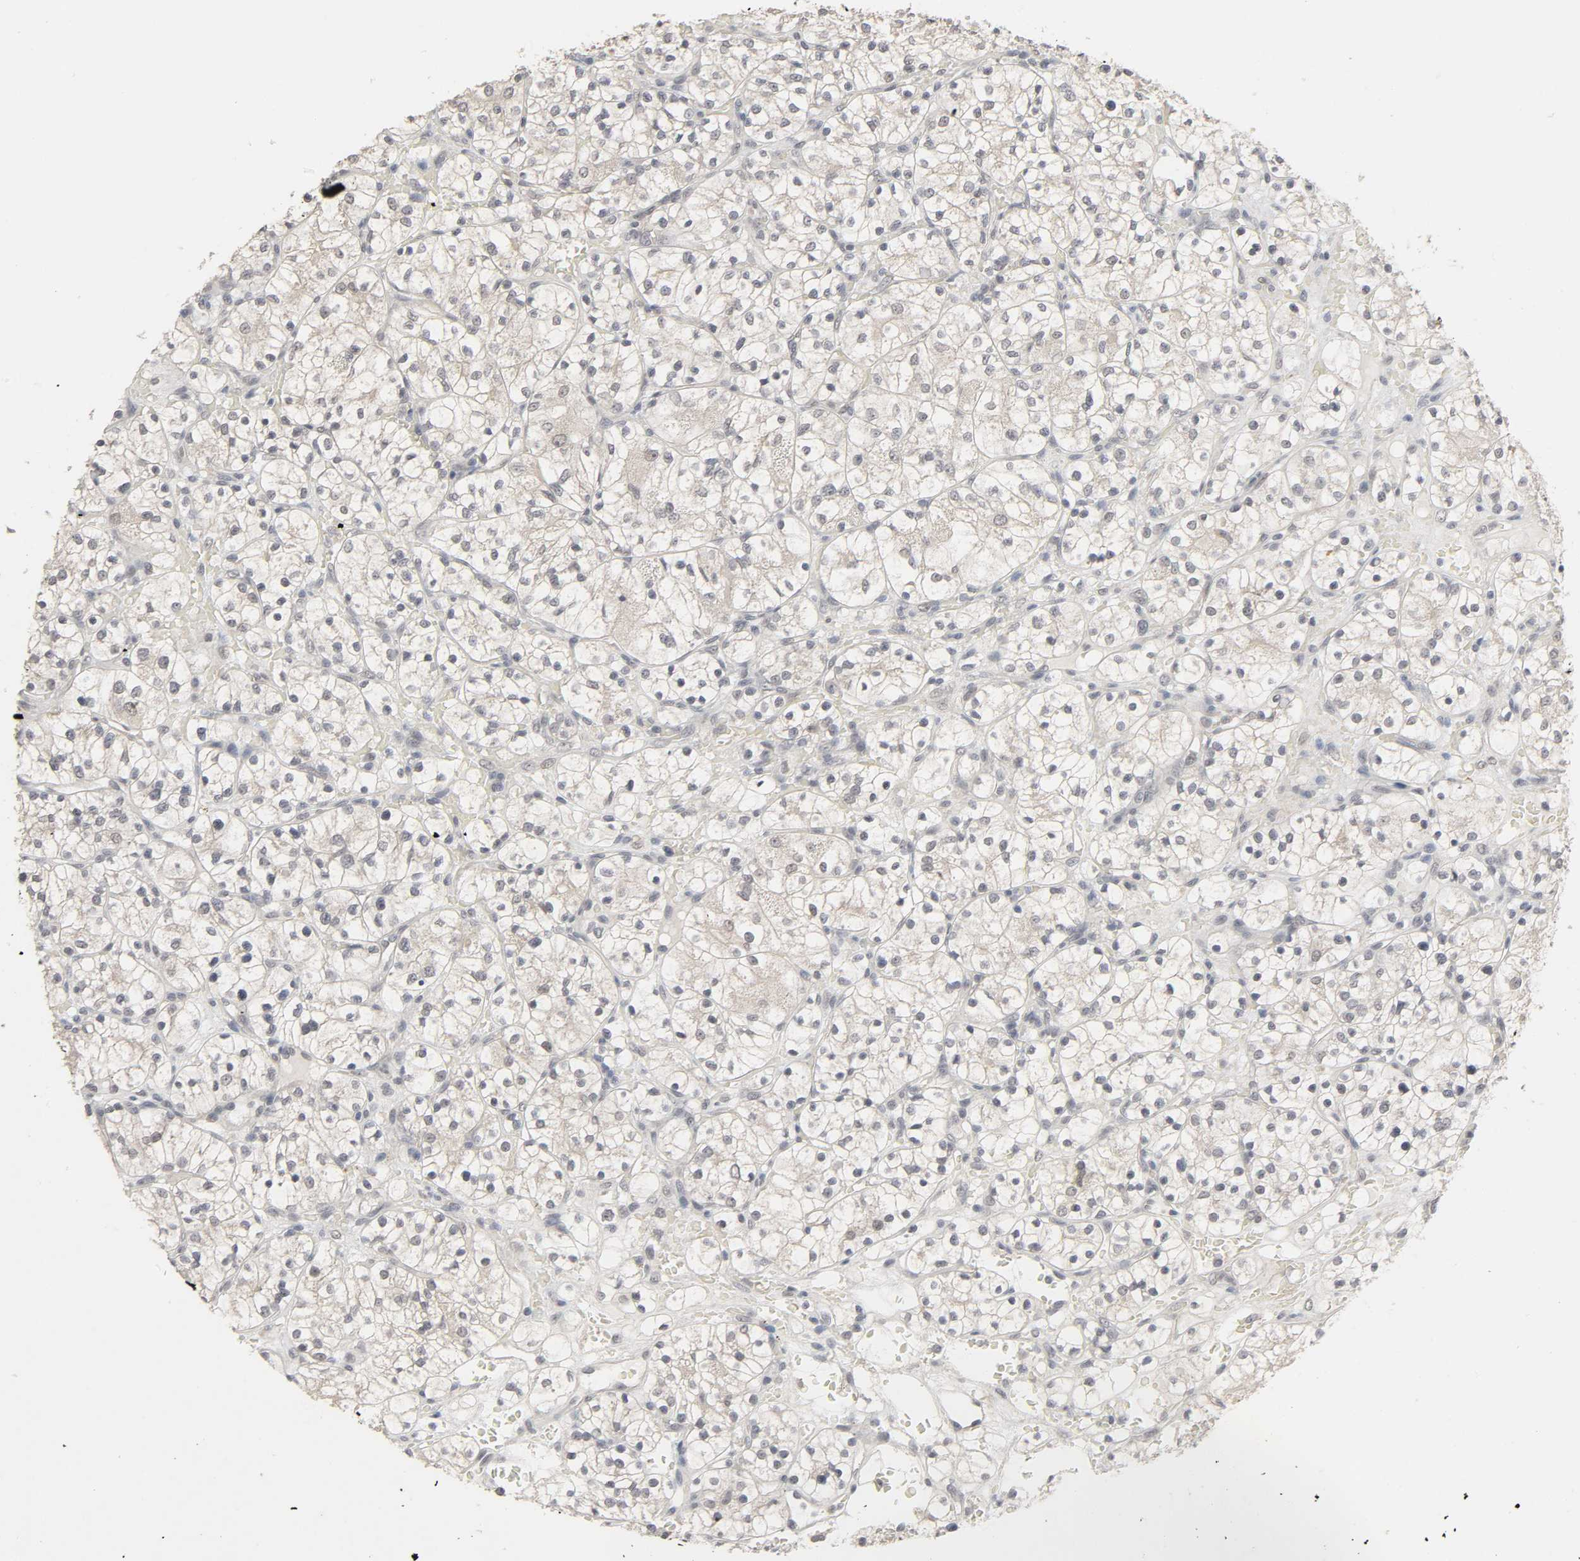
{"staining": {"intensity": "negative", "quantity": "none", "location": "none"}, "tissue": "renal cancer", "cell_type": "Tumor cells", "image_type": "cancer", "snomed": [{"axis": "morphology", "description": "Adenocarcinoma, NOS"}, {"axis": "topography", "description": "Kidney"}], "caption": "Tumor cells are negative for brown protein staining in adenocarcinoma (renal).", "gene": "ZNF222", "patient": {"sex": "female", "age": 60}}